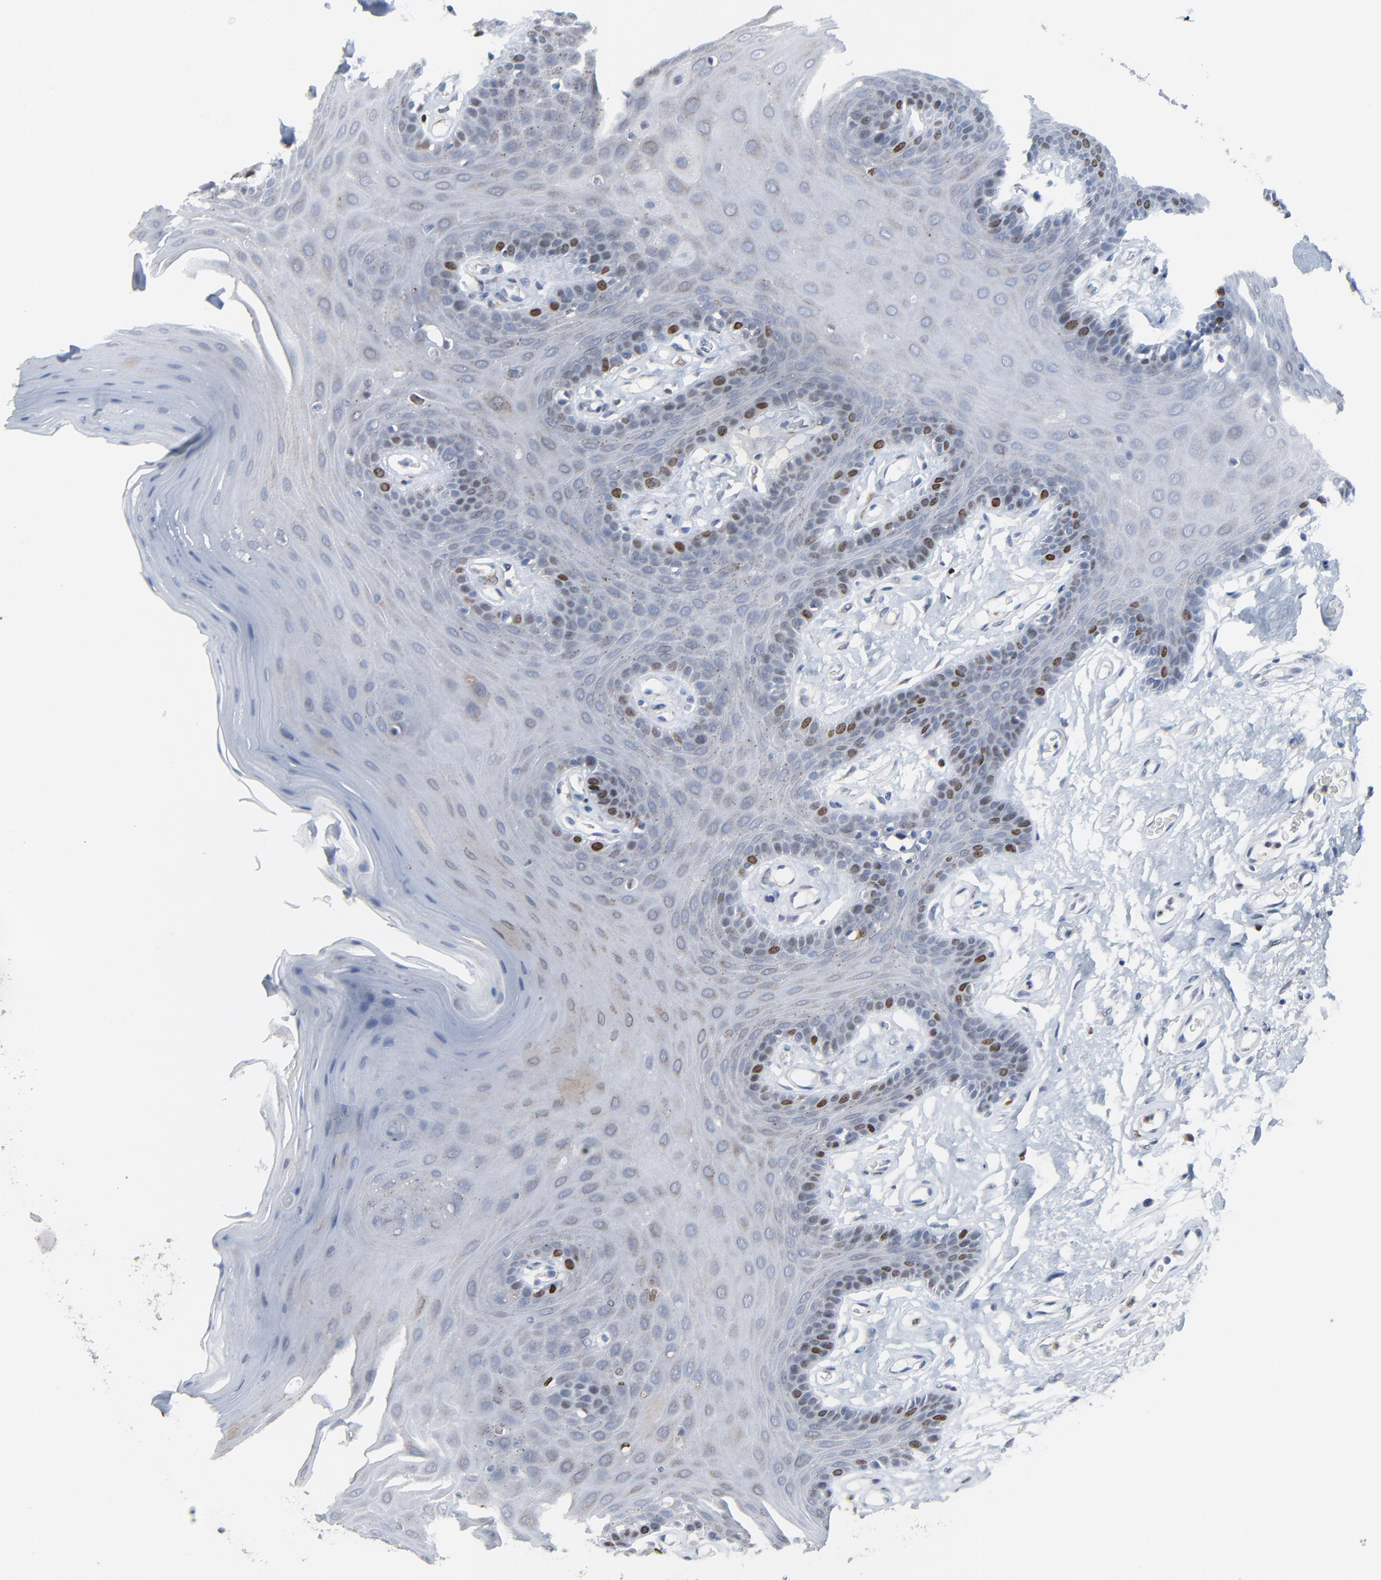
{"staining": {"intensity": "moderate", "quantity": "<25%", "location": "nuclear"}, "tissue": "oral mucosa", "cell_type": "Squamous epithelial cells", "image_type": "normal", "snomed": [{"axis": "morphology", "description": "Normal tissue, NOS"}, {"axis": "morphology", "description": "Squamous cell carcinoma, NOS"}, {"axis": "topography", "description": "Skeletal muscle"}, {"axis": "topography", "description": "Oral tissue"}, {"axis": "topography", "description": "Head-Neck"}], "caption": "IHC micrograph of unremarkable human oral mucosa stained for a protein (brown), which shows low levels of moderate nuclear positivity in approximately <25% of squamous epithelial cells.", "gene": "BIRC3", "patient": {"sex": "male", "age": 71}}